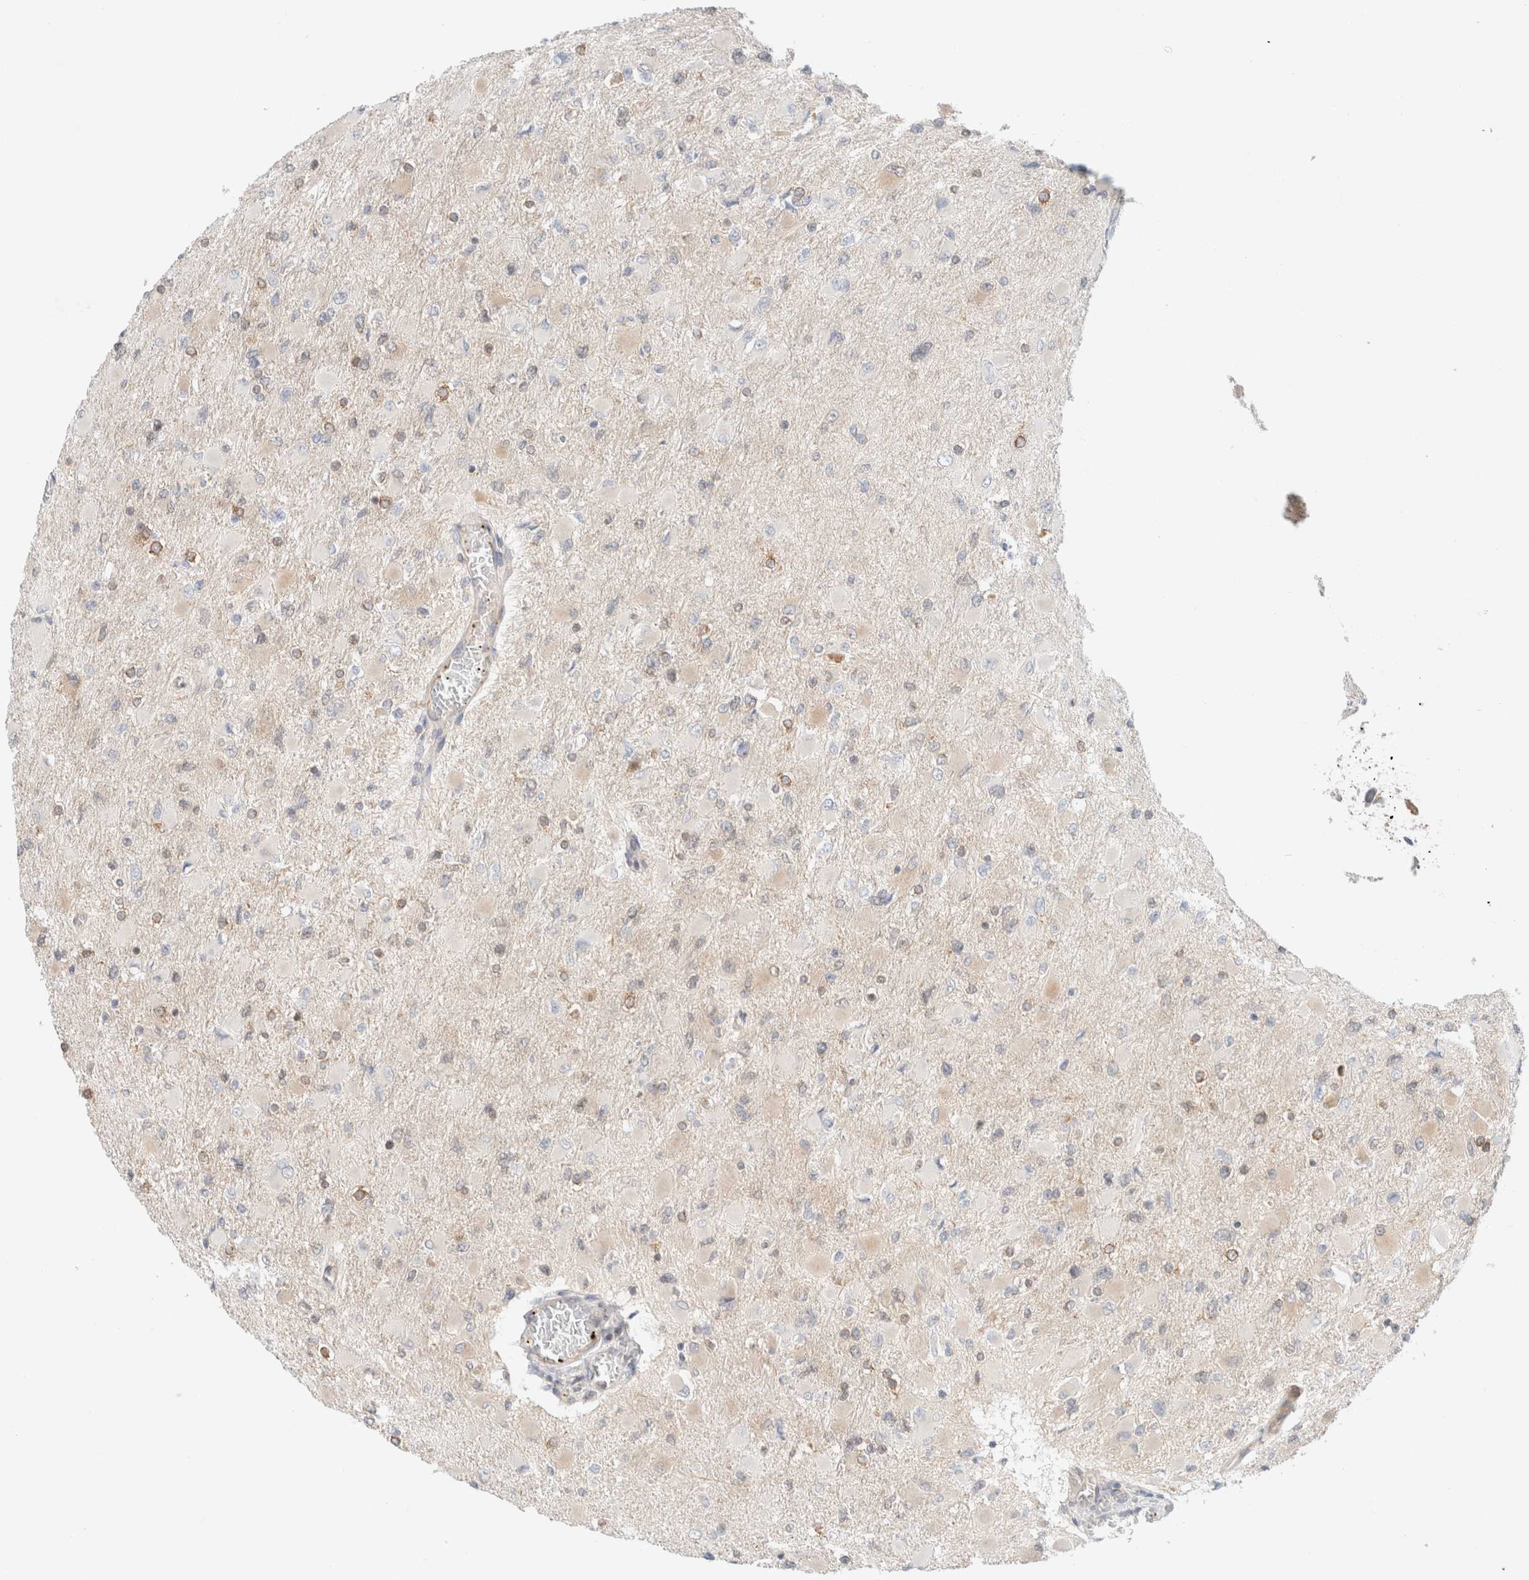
{"staining": {"intensity": "weak", "quantity": "25%-75%", "location": "cytoplasmic/membranous"}, "tissue": "glioma", "cell_type": "Tumor cells", "image_type": "cancer", "snomed": [{"axis": "morphology", "description": "Glioma, malignant, High grade"}, {"axis": "topography", "description": "Cerebral cortex"}], "caption": "IHC photomicrograph of human malignant glioma (high-grade) stained for a protein (brown), which reveals low levels of weak cytoplasmic/membranous expression in approximately 25%-75% of tumor cells.", "gene": "MARK3", "patient": {"sex": "female", "age": 36}}